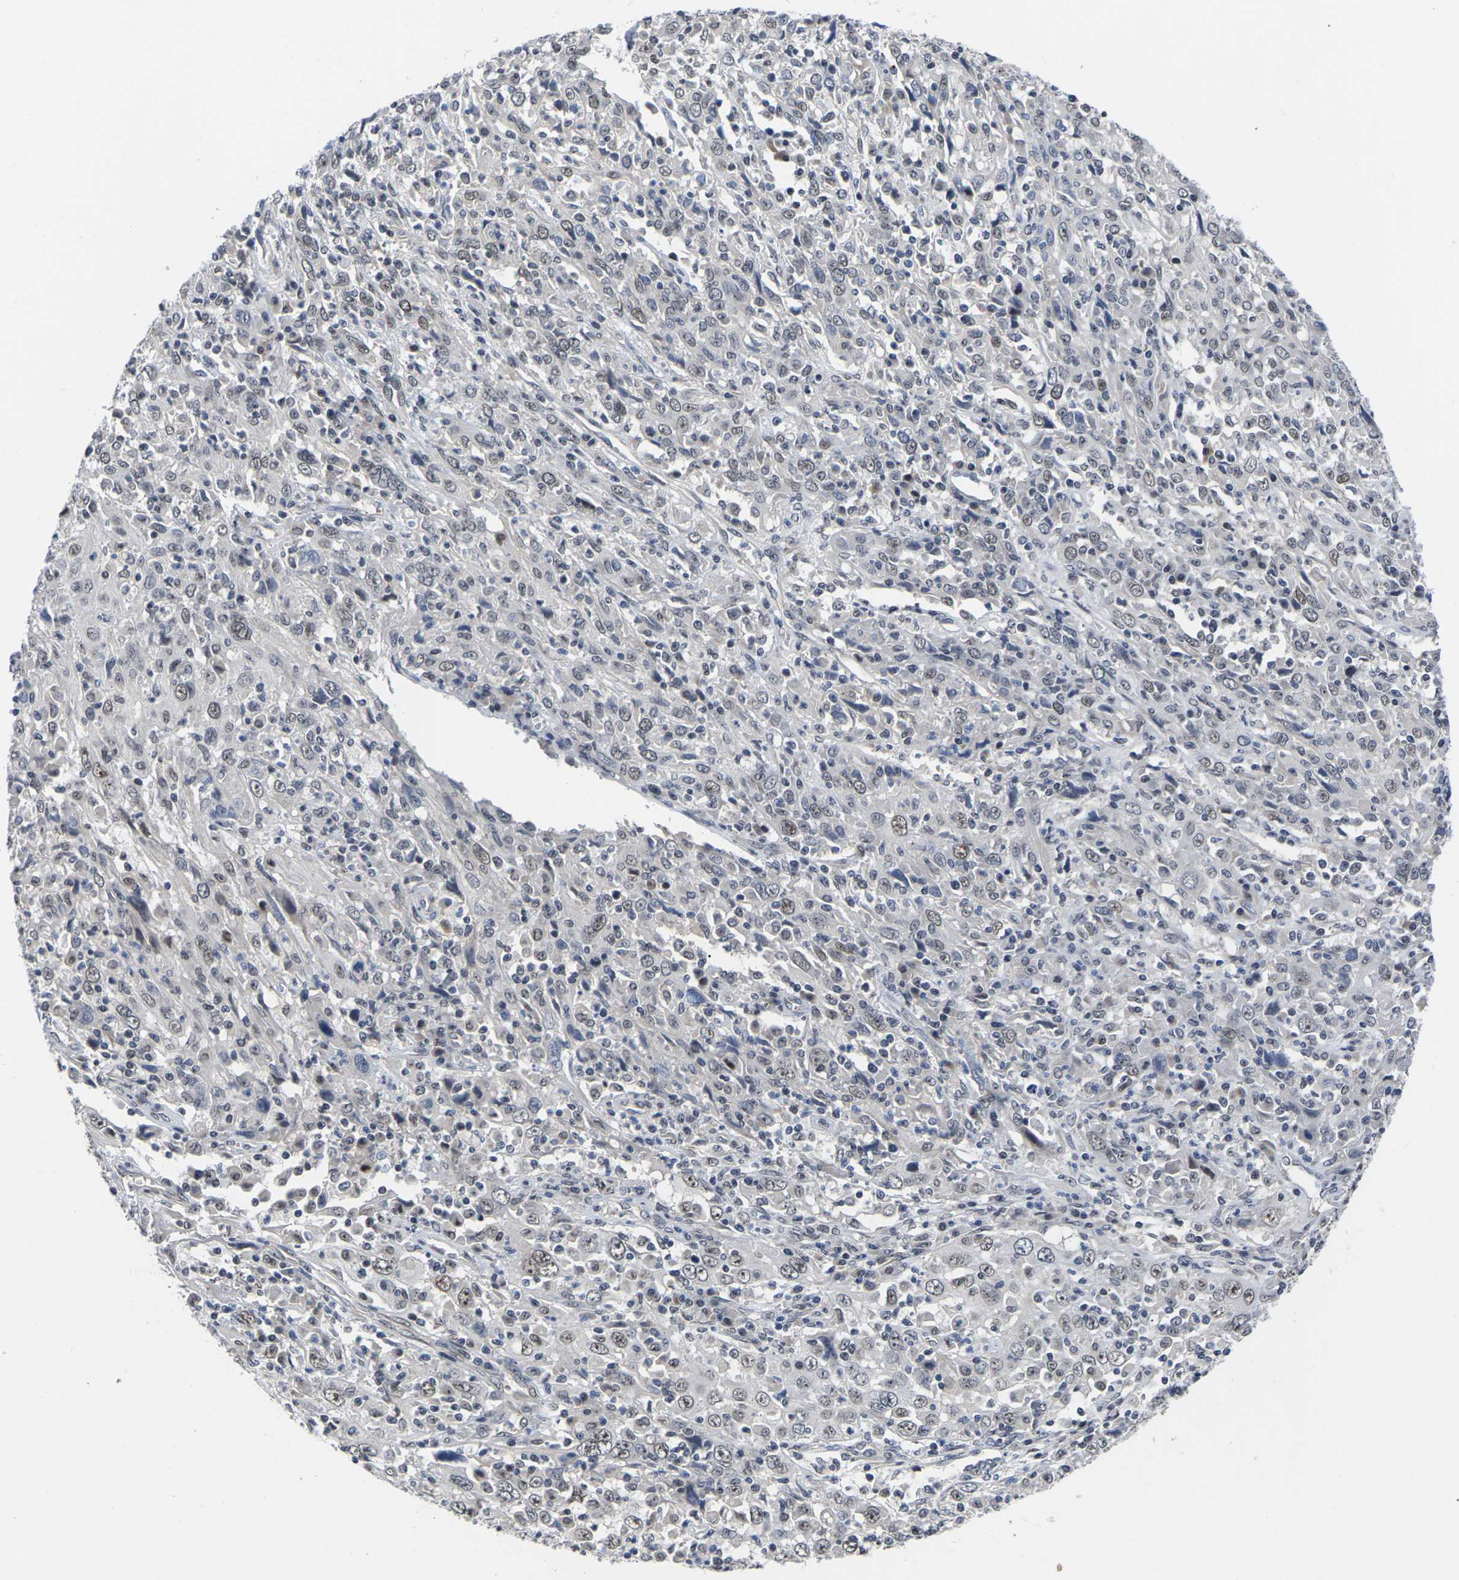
{"staining": {"intensity": "weak", "quantity": "<25%", "location": "nuclear"}, "tissue": "cervical cancer", "cell_type": "Tumor cells", "image_type": "cancer", "snomed": [{"axis": "morphology", "description": "Squamous cell carcinoma, NOS"}, {"axis": "topography", "description": "Cervix"}], "caption": "The immunohistochemistry (IHC) micrograph has no significant positivity in tumor cells of cervical squamous cell carcinoma tissue.", "gene": "ST6GAL2", "patient": {"sex": "female", "age": 46}}